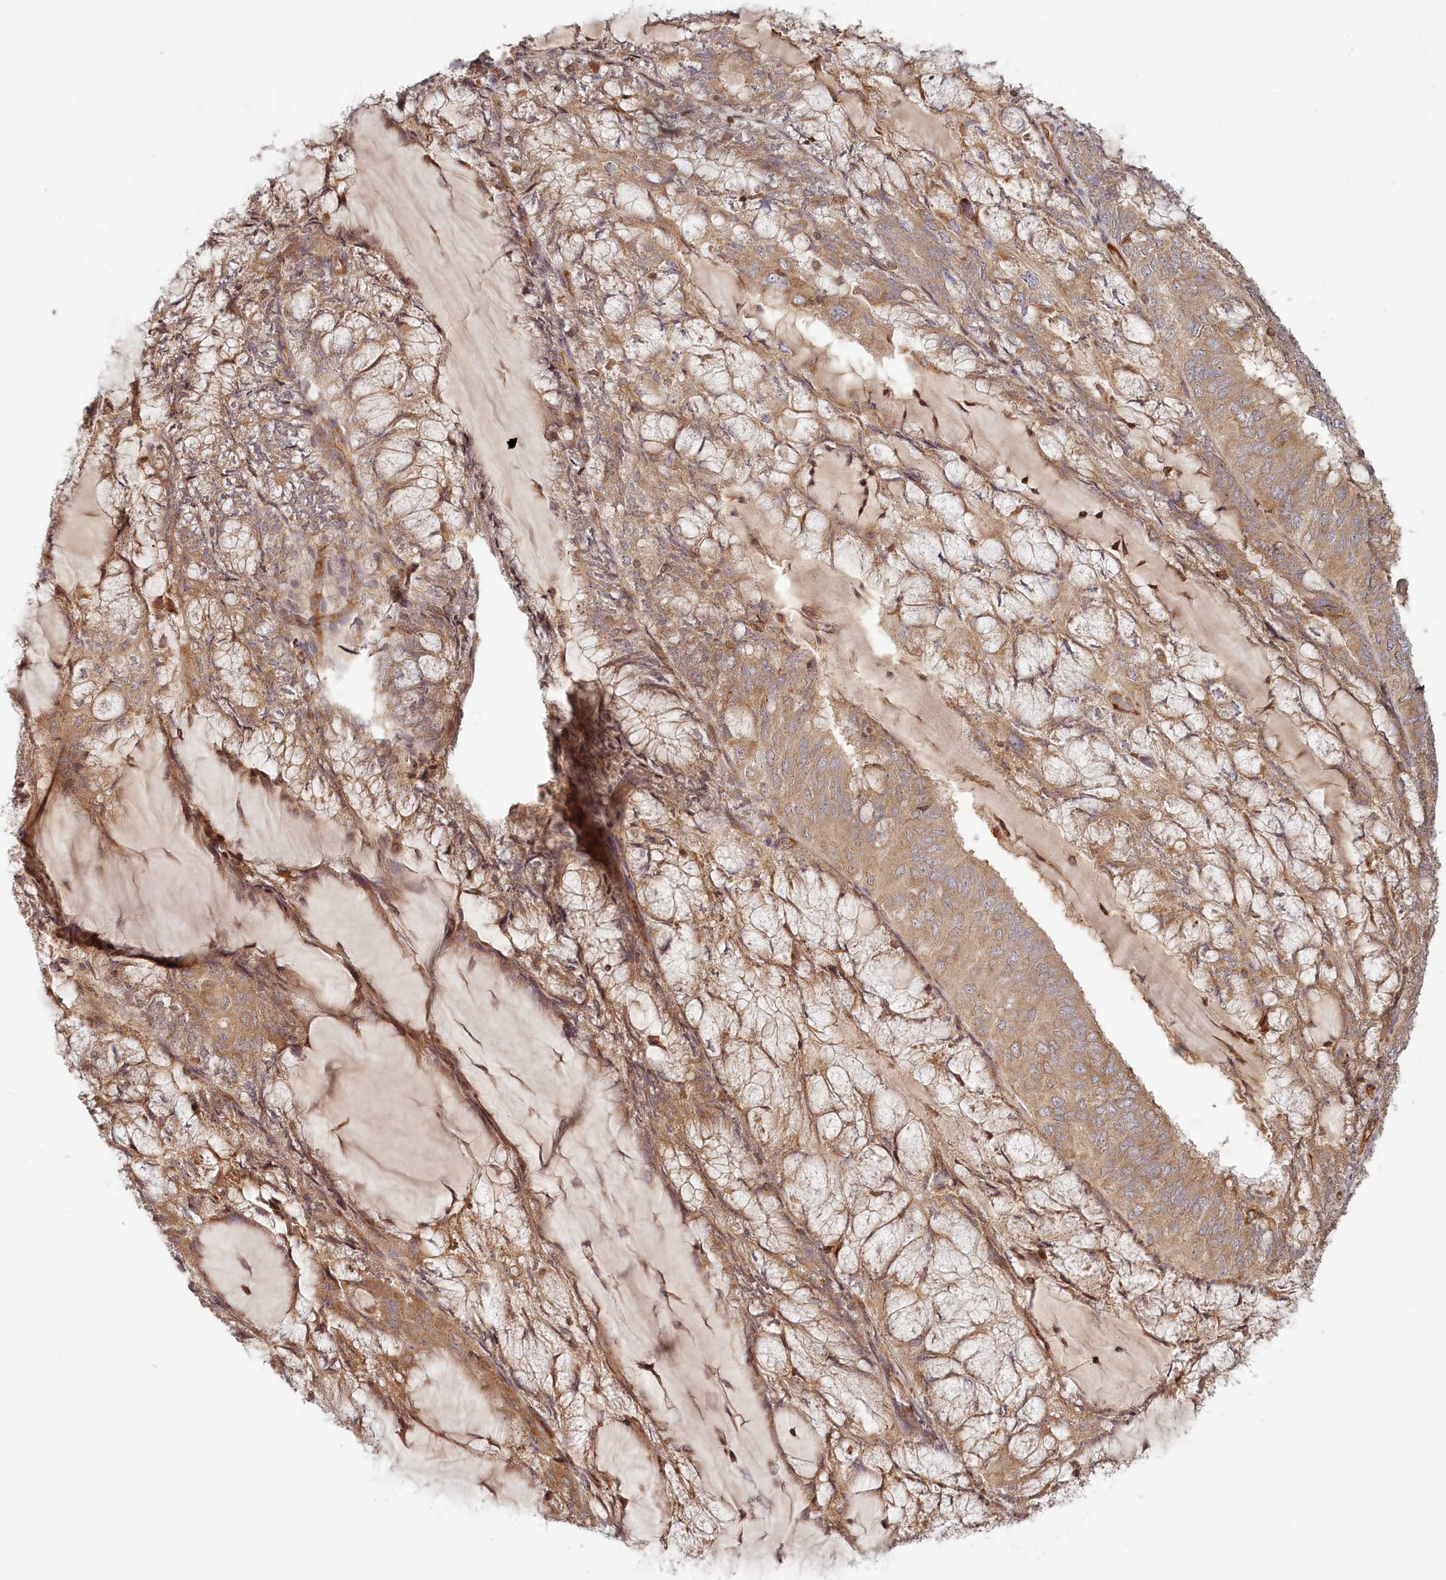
{"staining": {"intensity": "moderate", "quantity": ">75%", "location": "cytoplasmic/membranous"}, "tissue": "endometrial cancer", "cell_type": "Tumor cells", "image_type": "cancer", "snomed": [{"axis": "morphology", "description": "Adenocarcinoma, NOS"}, {"axis": "topography", "description": "Endometrium"}], "caption": "Immunohistochemical staining of human endometrial adenocarcinoma shows medium levels of moderate cytoplasmic/membranous staining in about >75% of tumor cells.", "gene": "TMIE", "patient": {"sex": "female", "age": 81}}